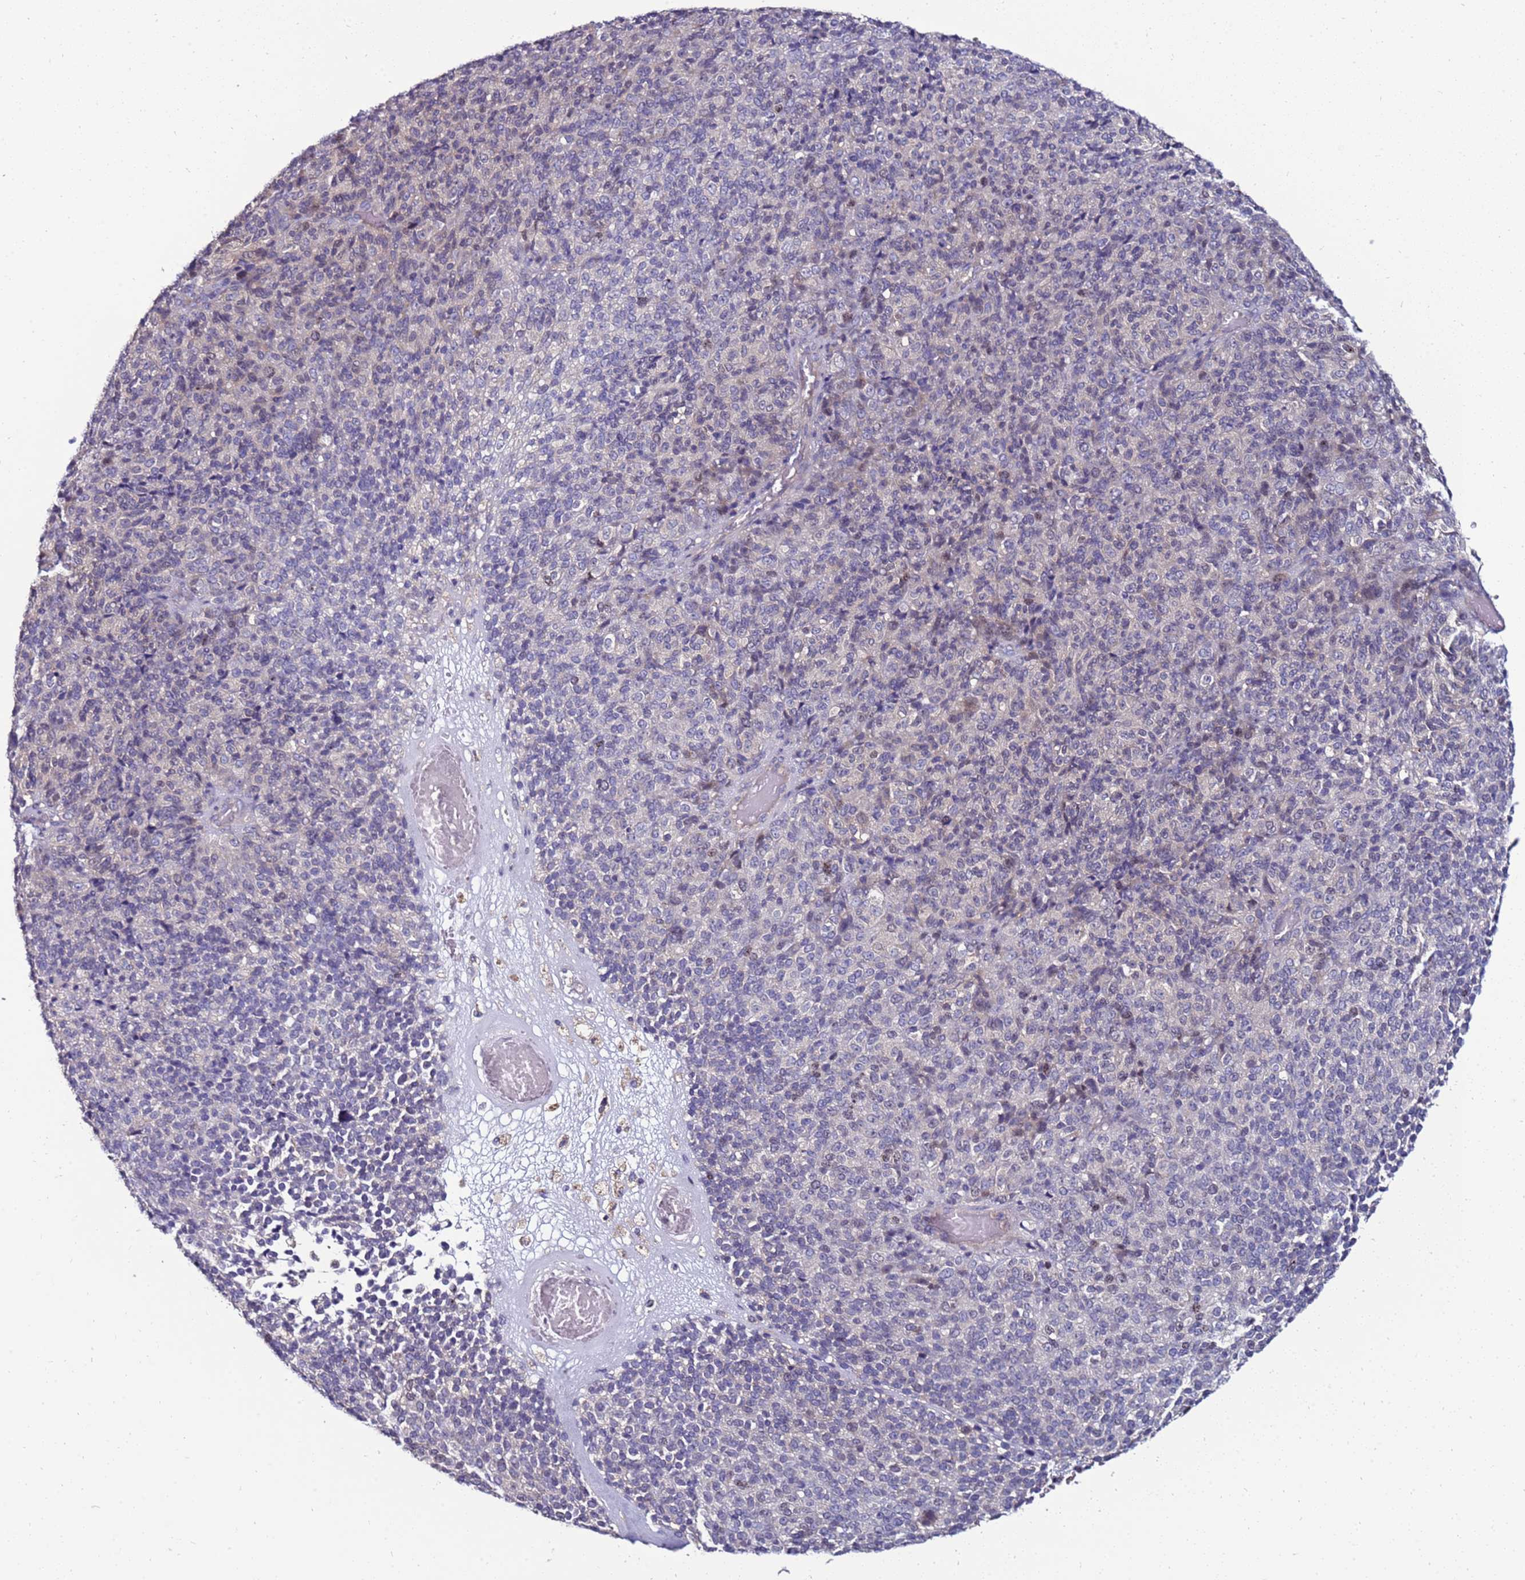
{"staining": {"intensity": "negative", "quantity": "none", "location": "none"}, "tissue": "melanoma", "cell_type": "Tumor cells", "image_type": "cancer", "snomed": [{"axis": "morphology", "description": "Malignant melanoma, Metastatic site"}, {"axis": "topography", "description": "Brain"}], "caption": "High power microscopy image of an immunohistochemistry image of melanoma, revealing no significant positivity in tumor cells.", "gene": "GPN3", "patient": {"sex": "female", "age": 56}}